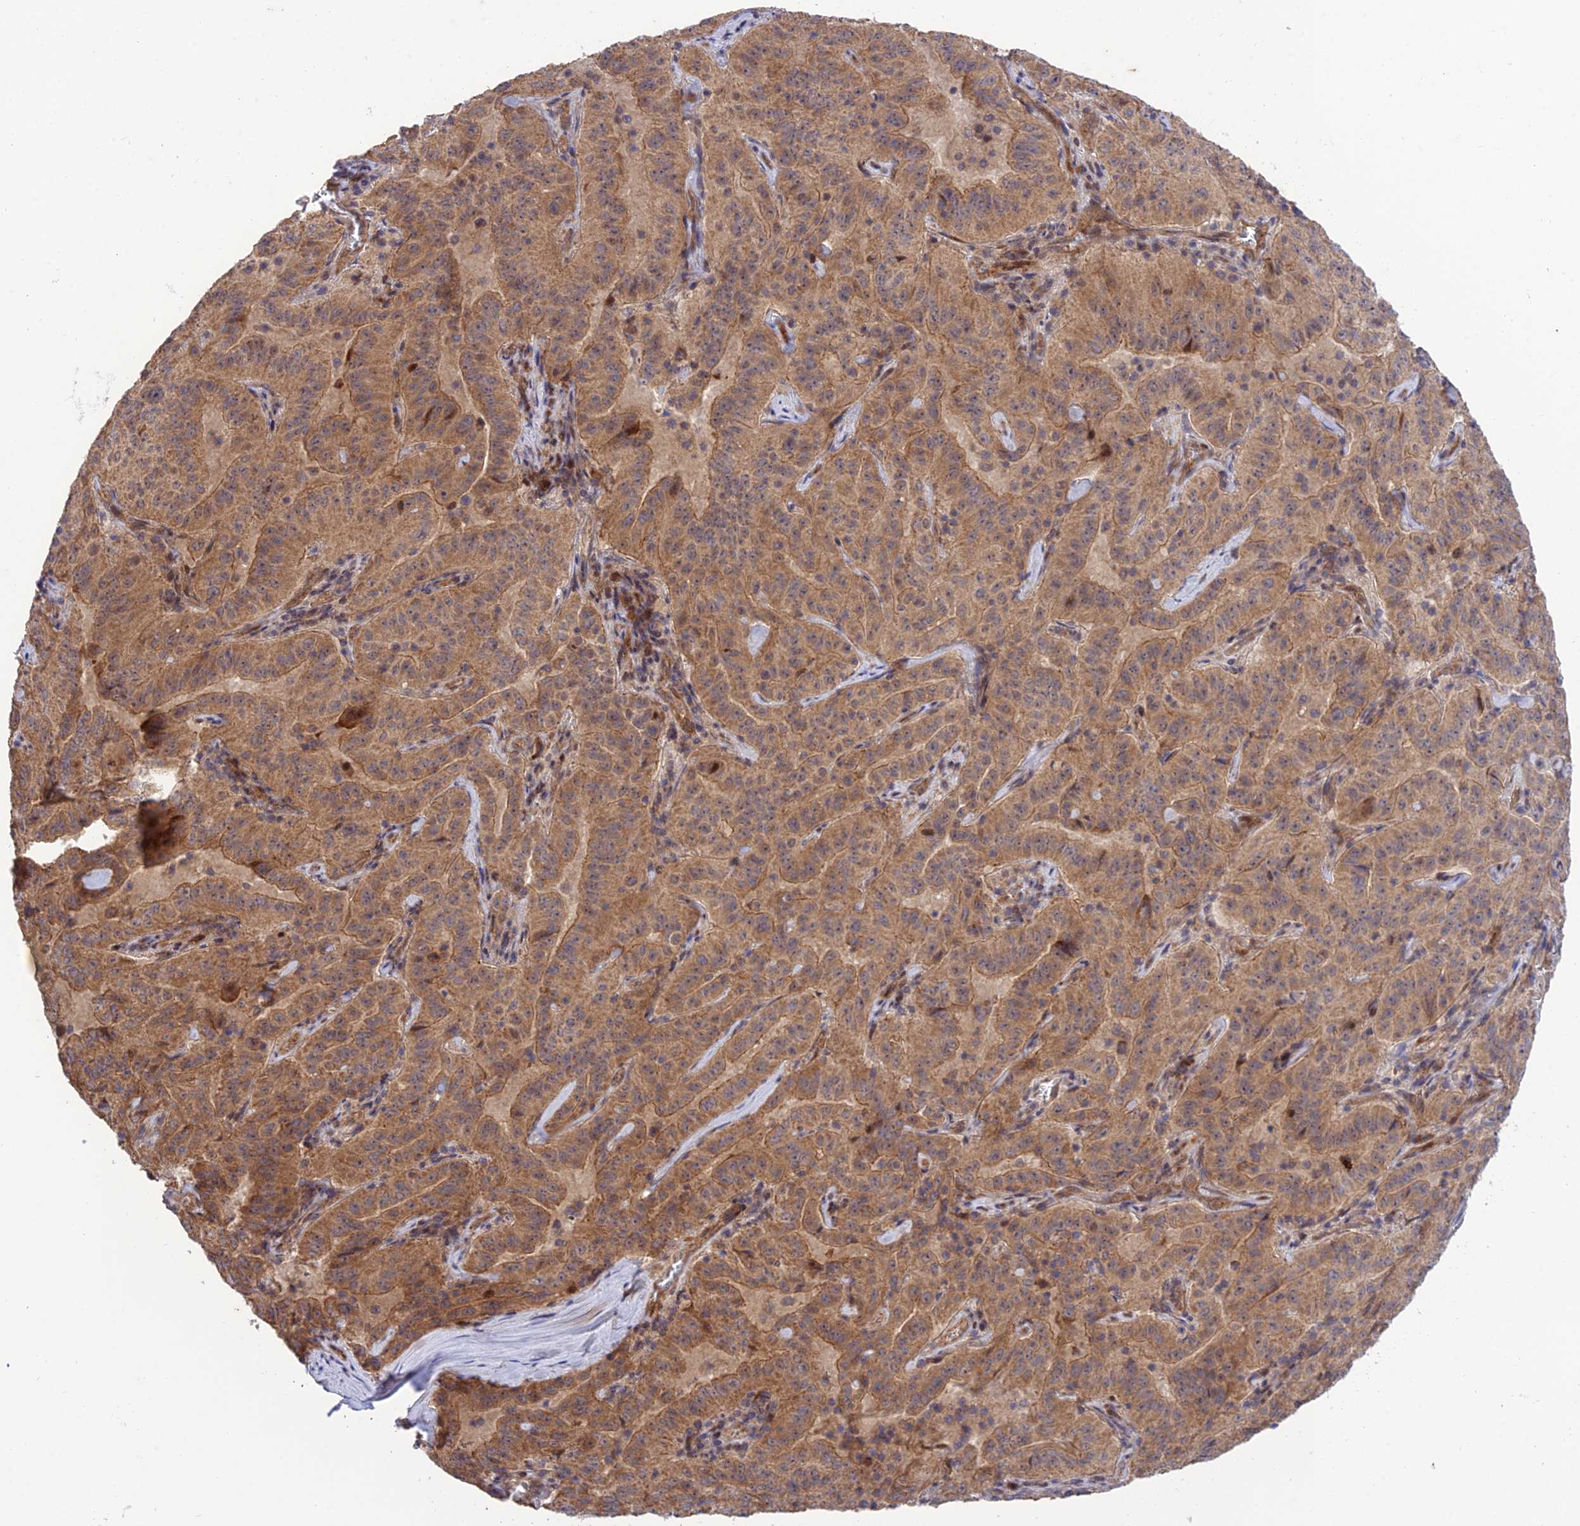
{"staining": {"intensity": "moderate", "quantity": ">75%", "location": "cytoplasmic/membranous"}, "tissue": "pancreatic cancer", "cell_type": "Tumor cells", "image_type": "cancer", "snomed": [{"axis": "morphology", "description": "Adenocarcinoma, NOS"}, {"axis": "topography", "description": "Pancreas"}], "caption": "Protein expression analysis of pancreatic cancer (adenocarcinoma) exhibits moderate cytoplasmic/membranous staining in approximately >75% of tumor cells.", "gene": "PLEKHG2", "patient": {"sex": "male", "age": 63}}